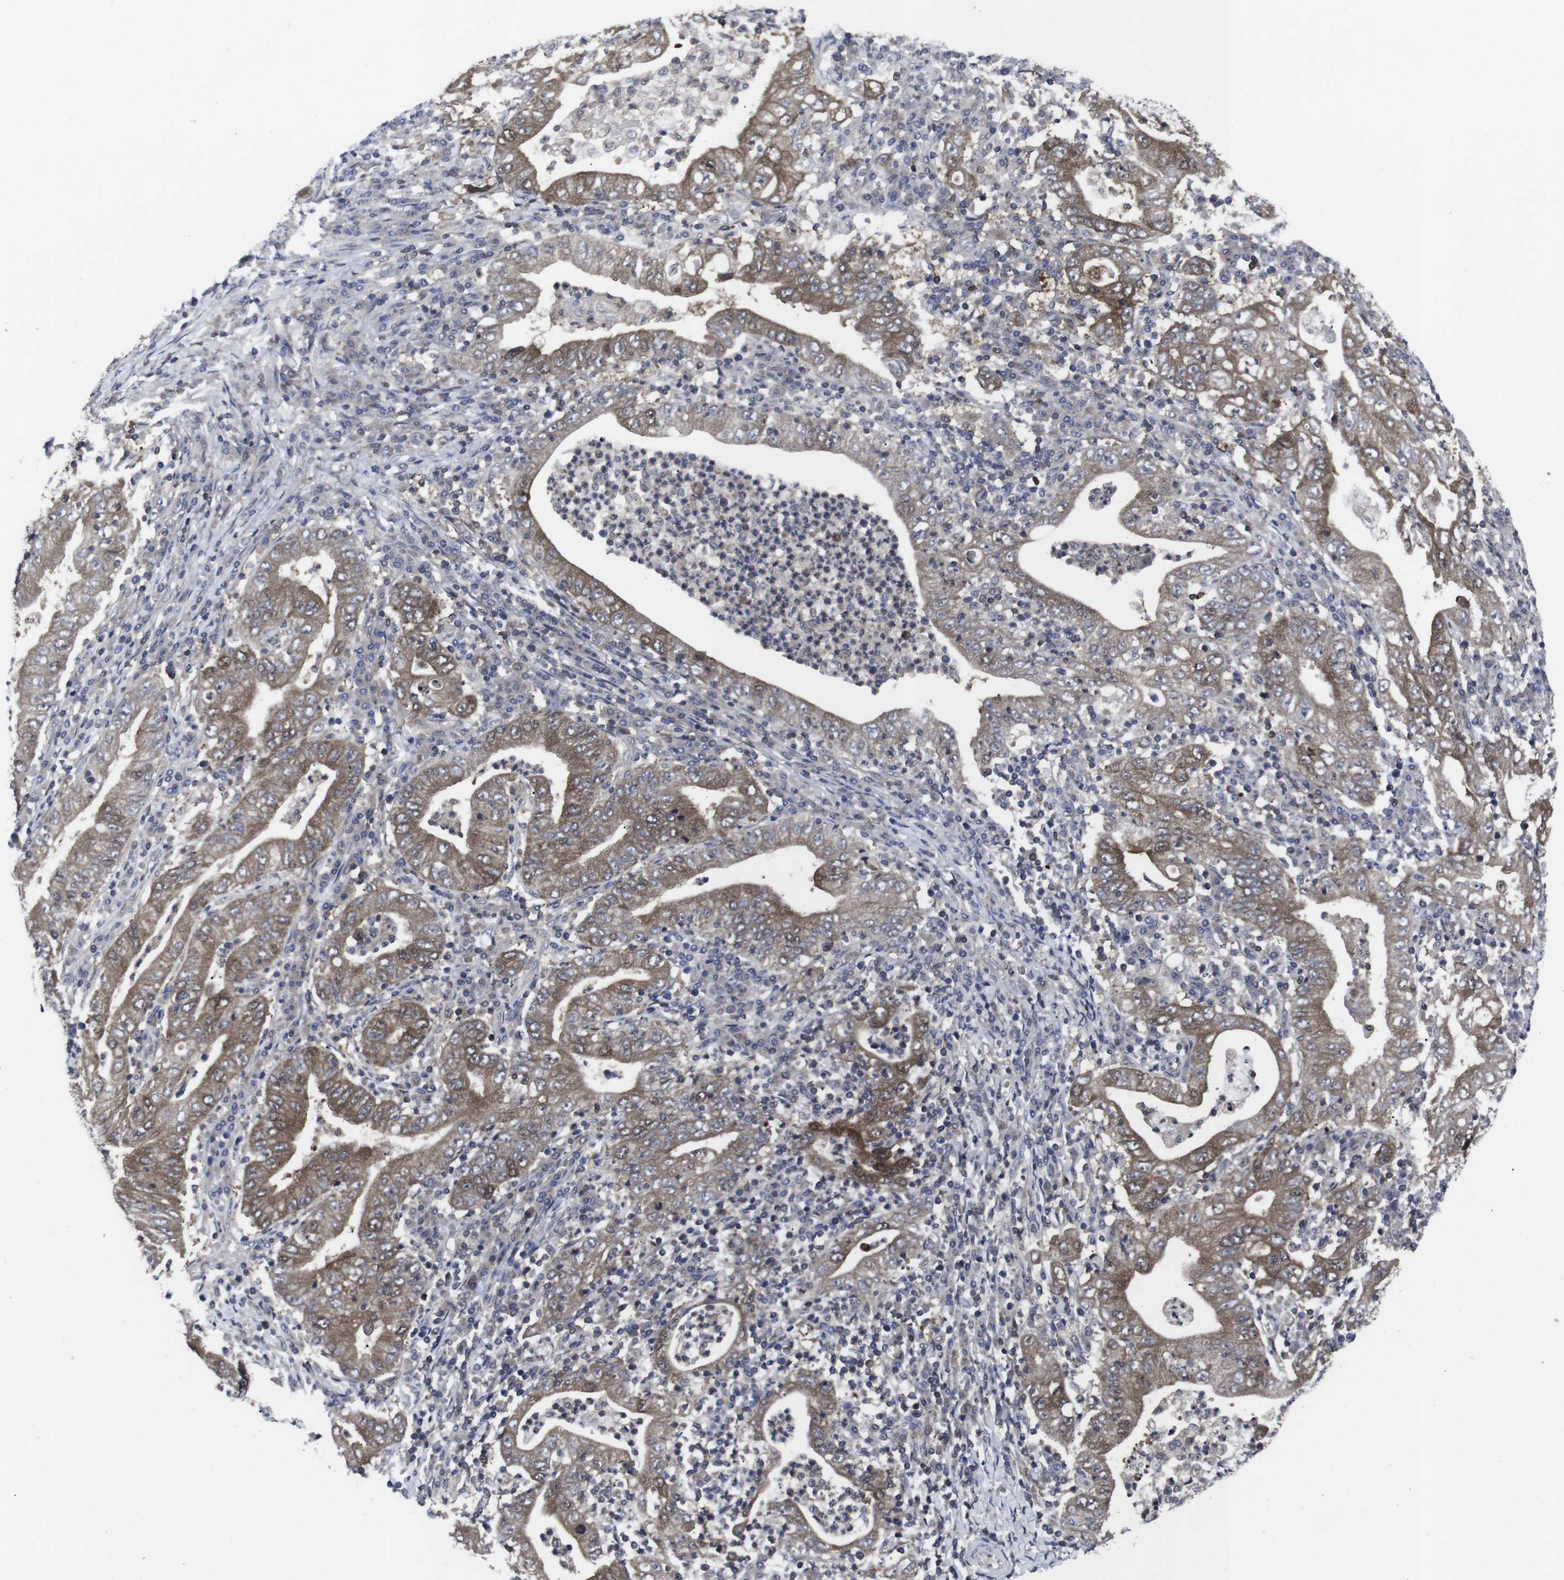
{"staining": {"intensity": "moderate", "quantity": ">75%", "location": "cytoplasmic/membranous"}, "tissue": "stomach cancer", "cell_type": "Tumor cells", "image_type": "cancer", "snomed": [{"axis": "morphology", "description": "Normal tissue, NOS"}, {"axis": "morphology", "description": "Adenocarcinoma, NOS"}, {"axis": "topography", "description": "Esophagus"}, {"axis": "topography", "description": "Stomach, upper"}, {"axis": "topography", "description": "Peripheral nerve tissue"}], "caption": "An image showing moderate cytoplasmic/membranous expression in about >75% of tumor cells in stomach cancer, as visualized by brown immunohistochemical staining.", "gene": "HPRT1", "patient": {"sex": "male", "age": 62}}